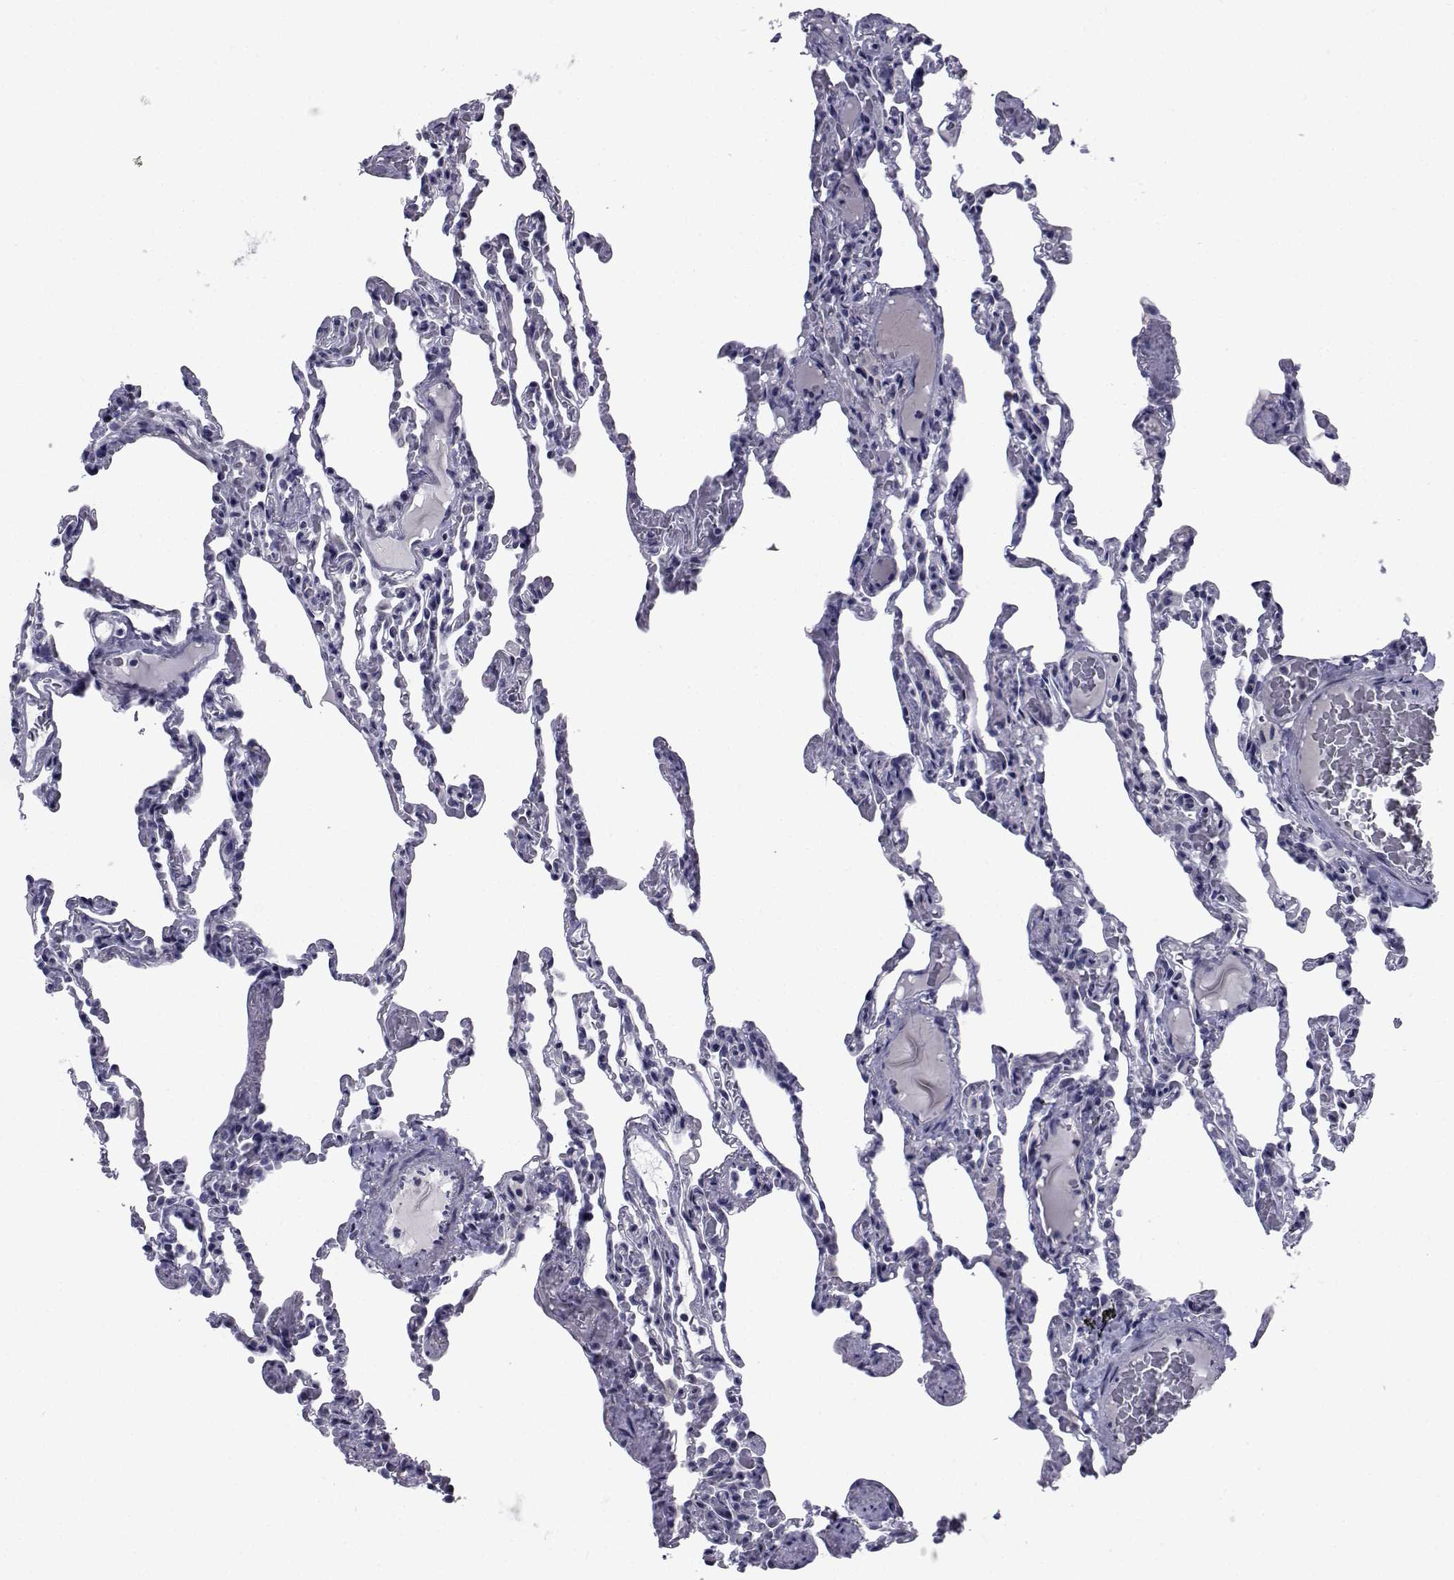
{"staining": {"intensity": "negative", "quantity": "none", "location": "none"}, "tissue": "lung", "cell_type": "Alveolar cells", "image_type": "normal", "snomed": [{"axis": "morphology", "description": "Normal tissue, NOS"}, {"axis": "topography", "description": "Lung"}], "caption": "An image of lung stained for a protein exhibits no brown staining in alveolar cells.", "gene": "CHRNA1", "patient": {"sex": "female", "age": 43}}